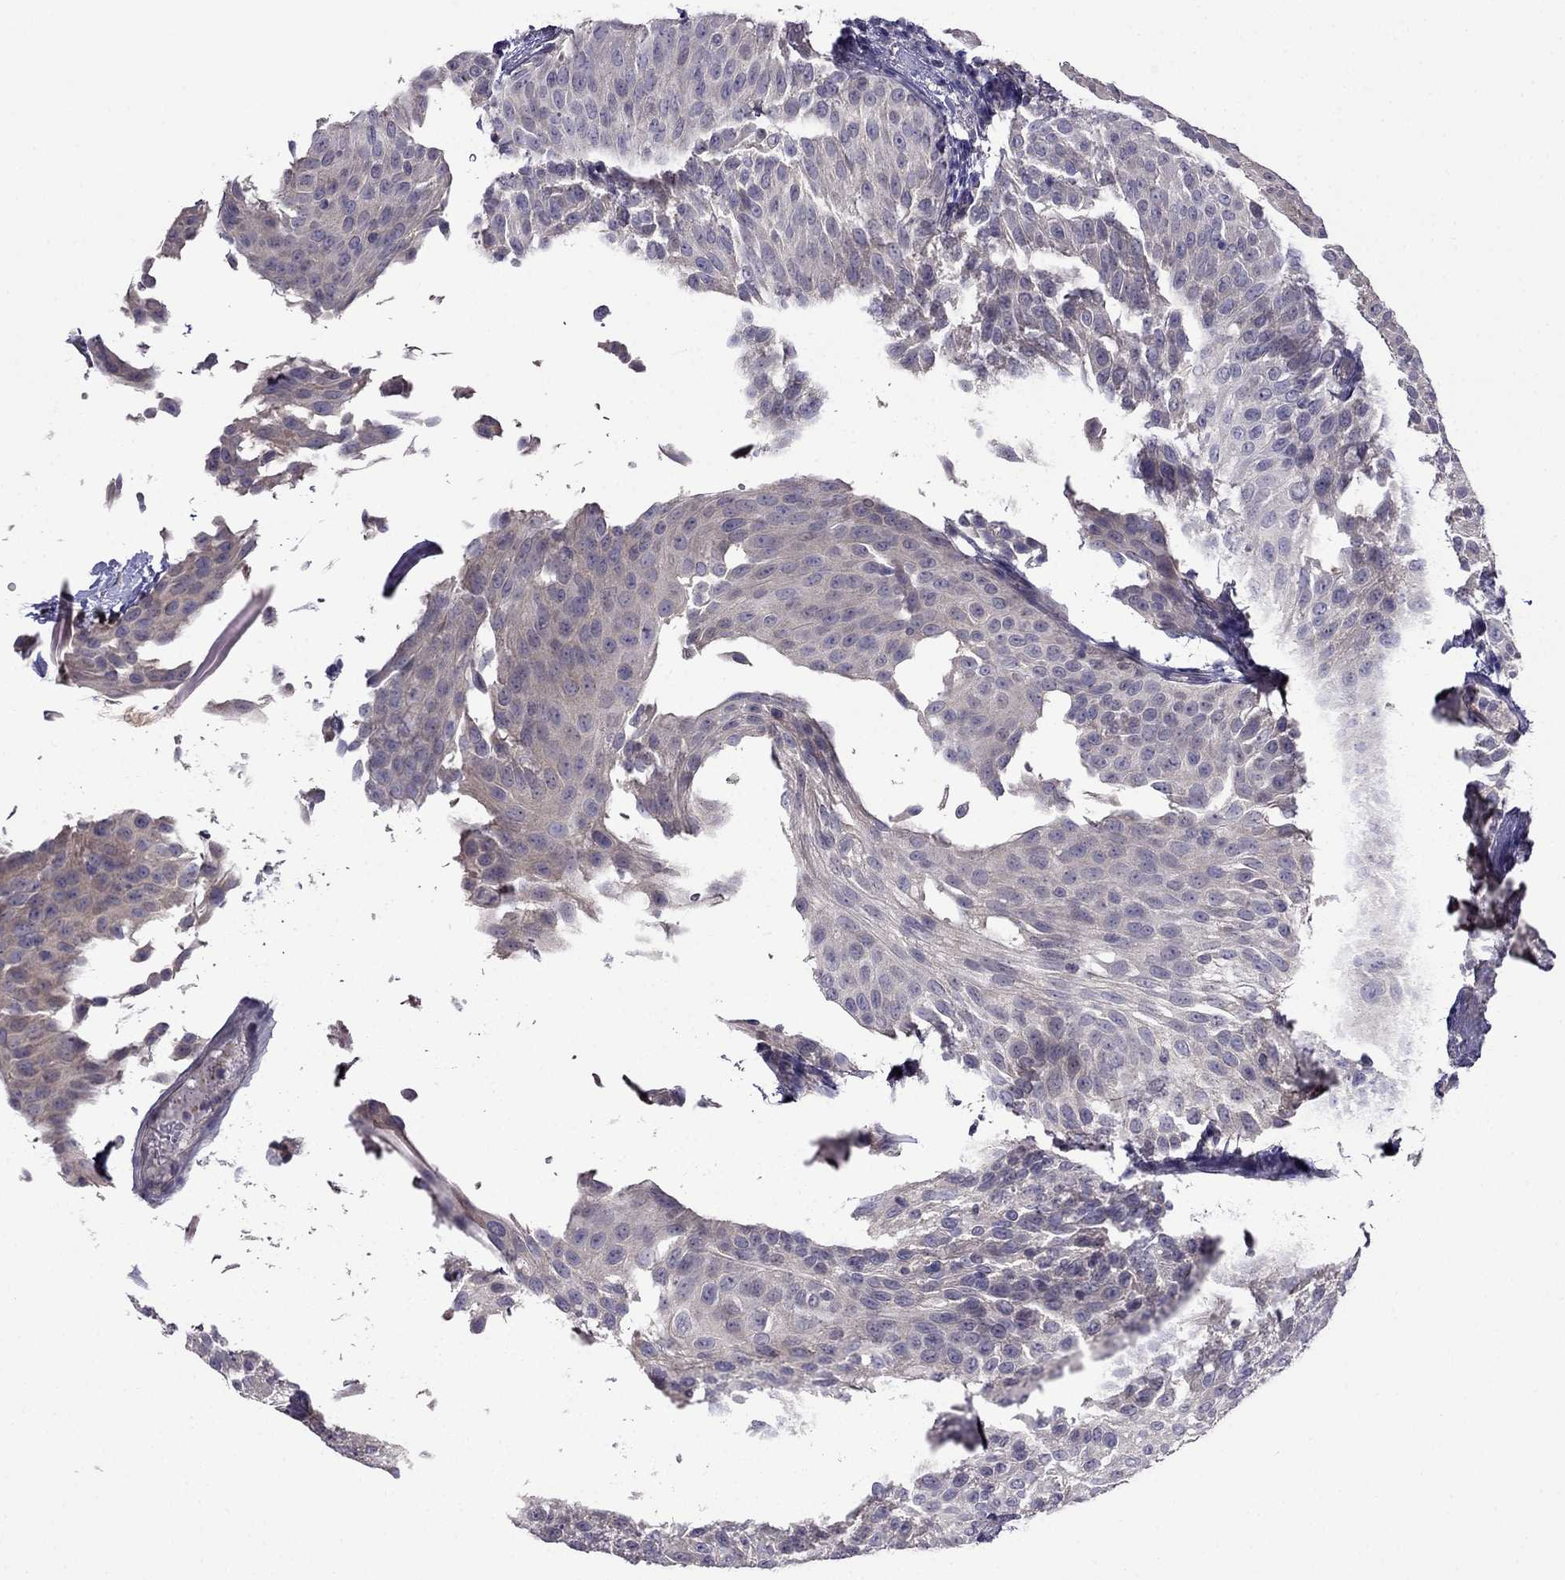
{"staining": {"intensity": "weak", "quantity": "<25%", "location": "cytoplasmic/membranous"}, "tissue": "urothelial cancer", "cell_type": "Tumor cells", "image_type": "cancer", "snomed": [{"axis": "morphology", "description": "Urothelial carcinoma, Low grade"}, {"axis": "topography", "description": "Urinary bladder"}], "caption": "High magnification brightfield microscopy of low-grade urothelial carcinoma stained with DAB (3,3'-diaminobenzidine) (brown) and counterstained with hematoxylin (blue): tumor cells show no significant staining. (DAB immunohistochemistry (IHC) with hematoxylin counter stain).", "gene": "SCNN1D", "patient": {"sex": "male", "age": 78}}